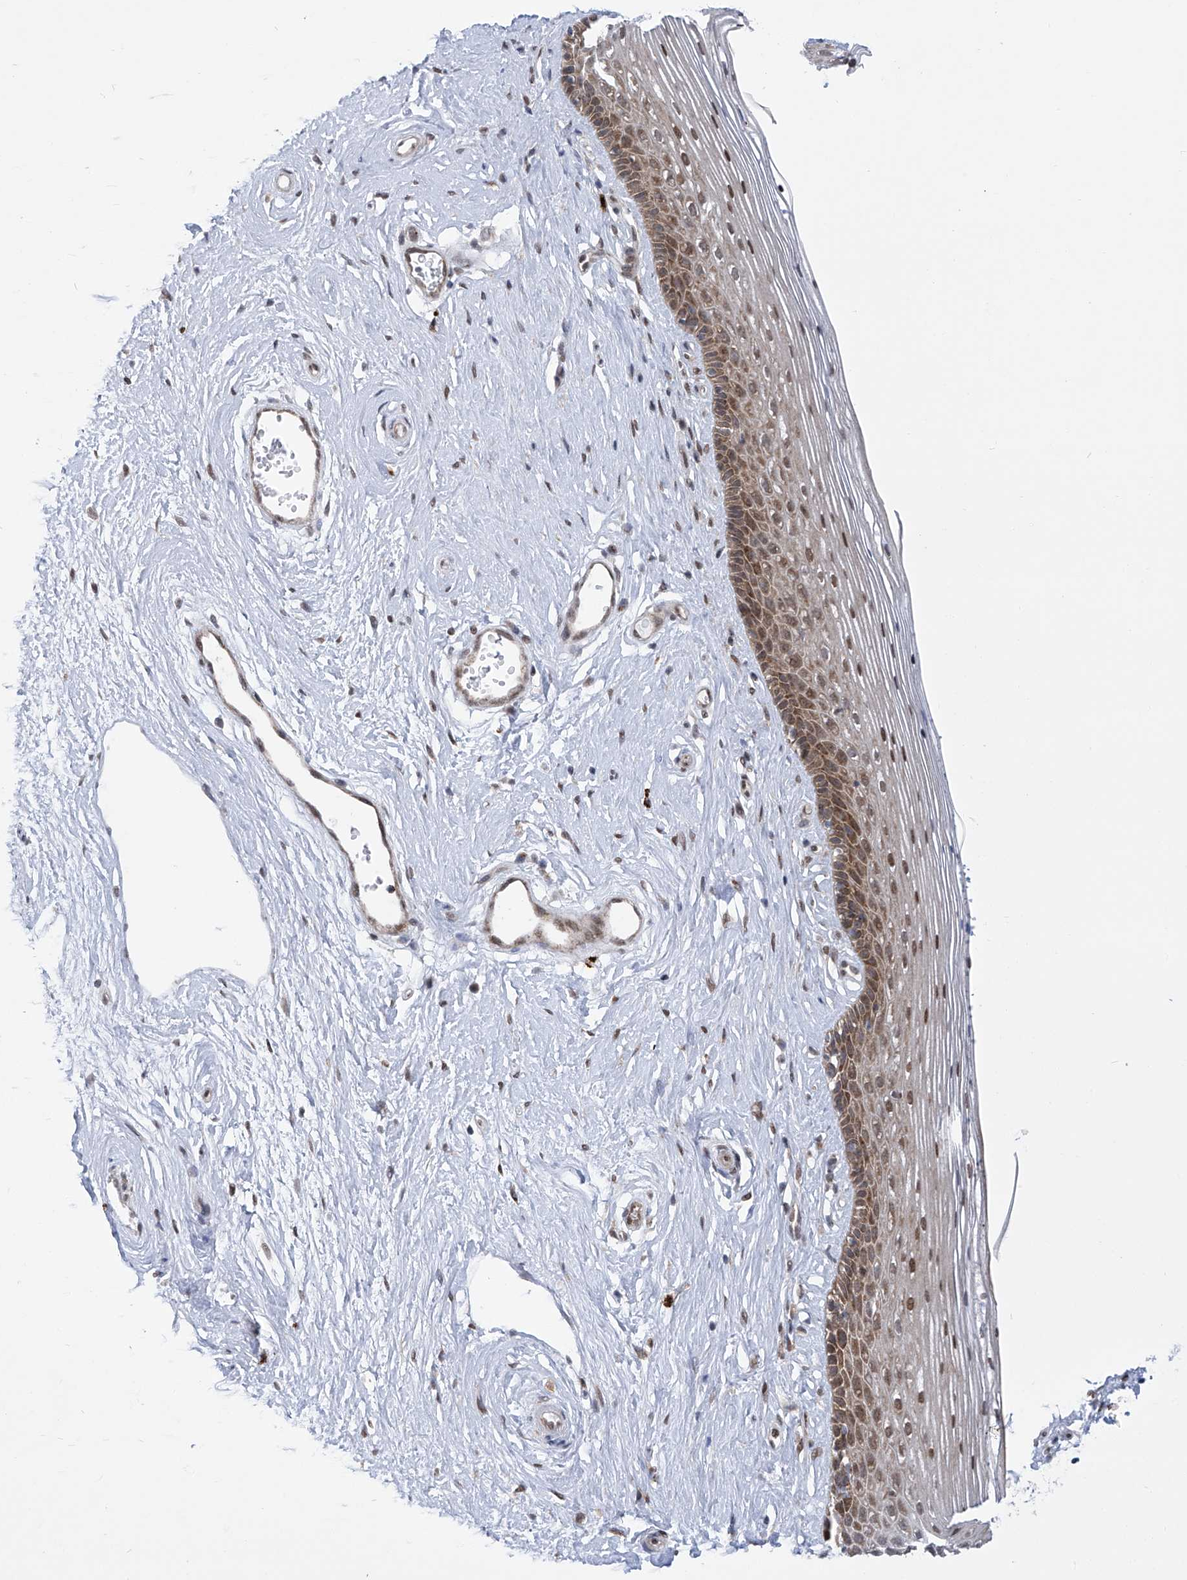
{"staining": {"intensity": "moderate", "quantity": ">75%", "location": "cytoplasmic/membranous,nuclear"}, "tissue": "vagina", "cell_type": "Squamous epithelial cells", "image_type": "normal", "snomed": [{"axis": "morphology", "description": "Normal tissue, NOS"}, {"axis": "topography", "description": "Vagina"}], "caption": "A micrograph of human vagina stained for a protein displays moderate cytoplasmic/membranous,nuclear brown staining in squamous epithelial cells. The staining was performed using DAB to visualize the protein expression in brown, while the nuclei were stained in blue with hematoxylin (Magnification: 20x).", "gene": "CEP290", "patient": {"sex": "female", "age": 46}}